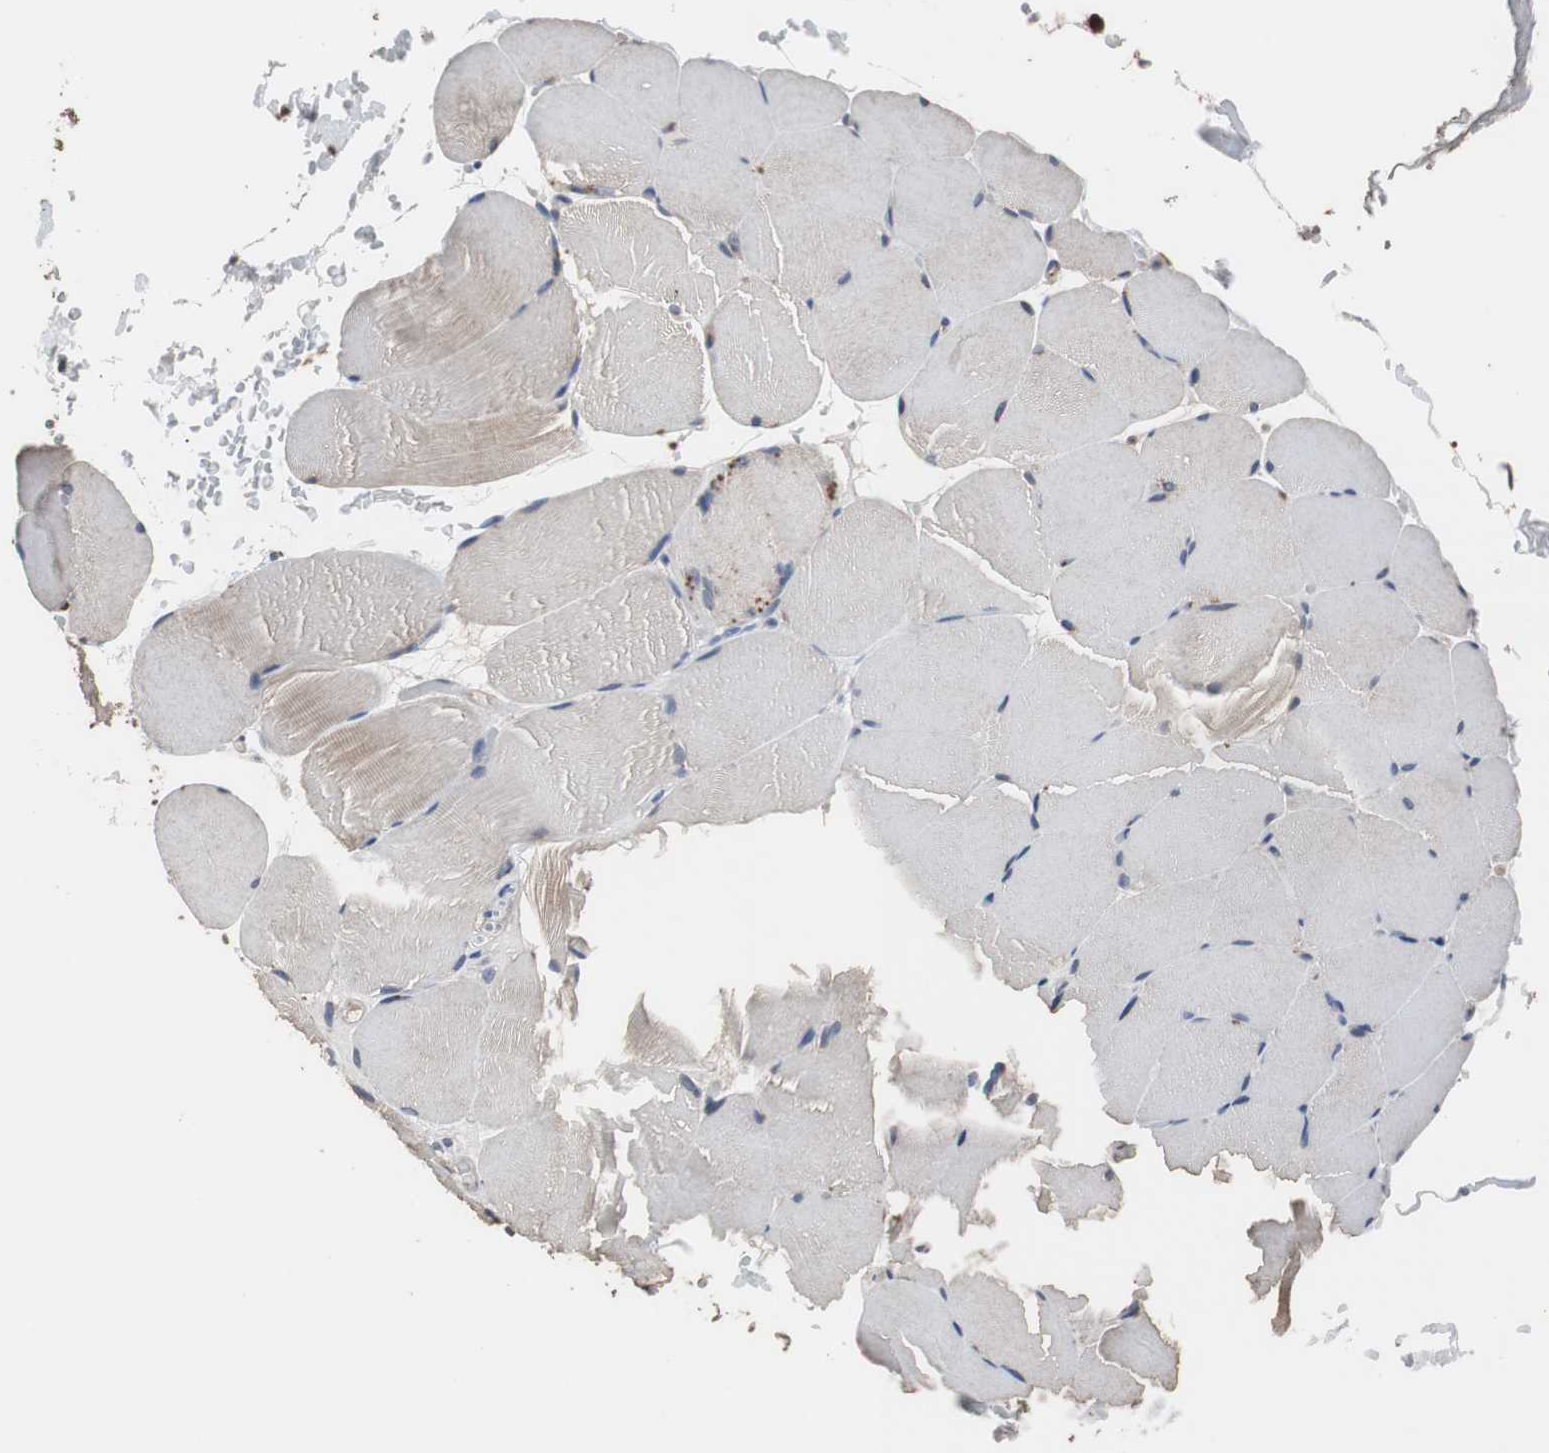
{"staining": {"intensity": "weak", "quantity": "<25%", "location": "cytoplasmic/membranous"}, "tissue": "skeletal muscle", "cell_type": "Myocytes", "image_type": "normal", "snomed": [{"axis": "morphology", "description": "Normal tissue, NOS"}, {"axis": "topography", "description": "Skeletal muscle"}, {"axis": "topography", "description": "Parathyroid gland"}], "caption": "This is a histopathology image of immunohistochemistry staining of unremarkable skeletal muscle, which shows no positivity in myocytes.", "gene": "SCIMP", "patient": {"sex": "female", "age": 37}}